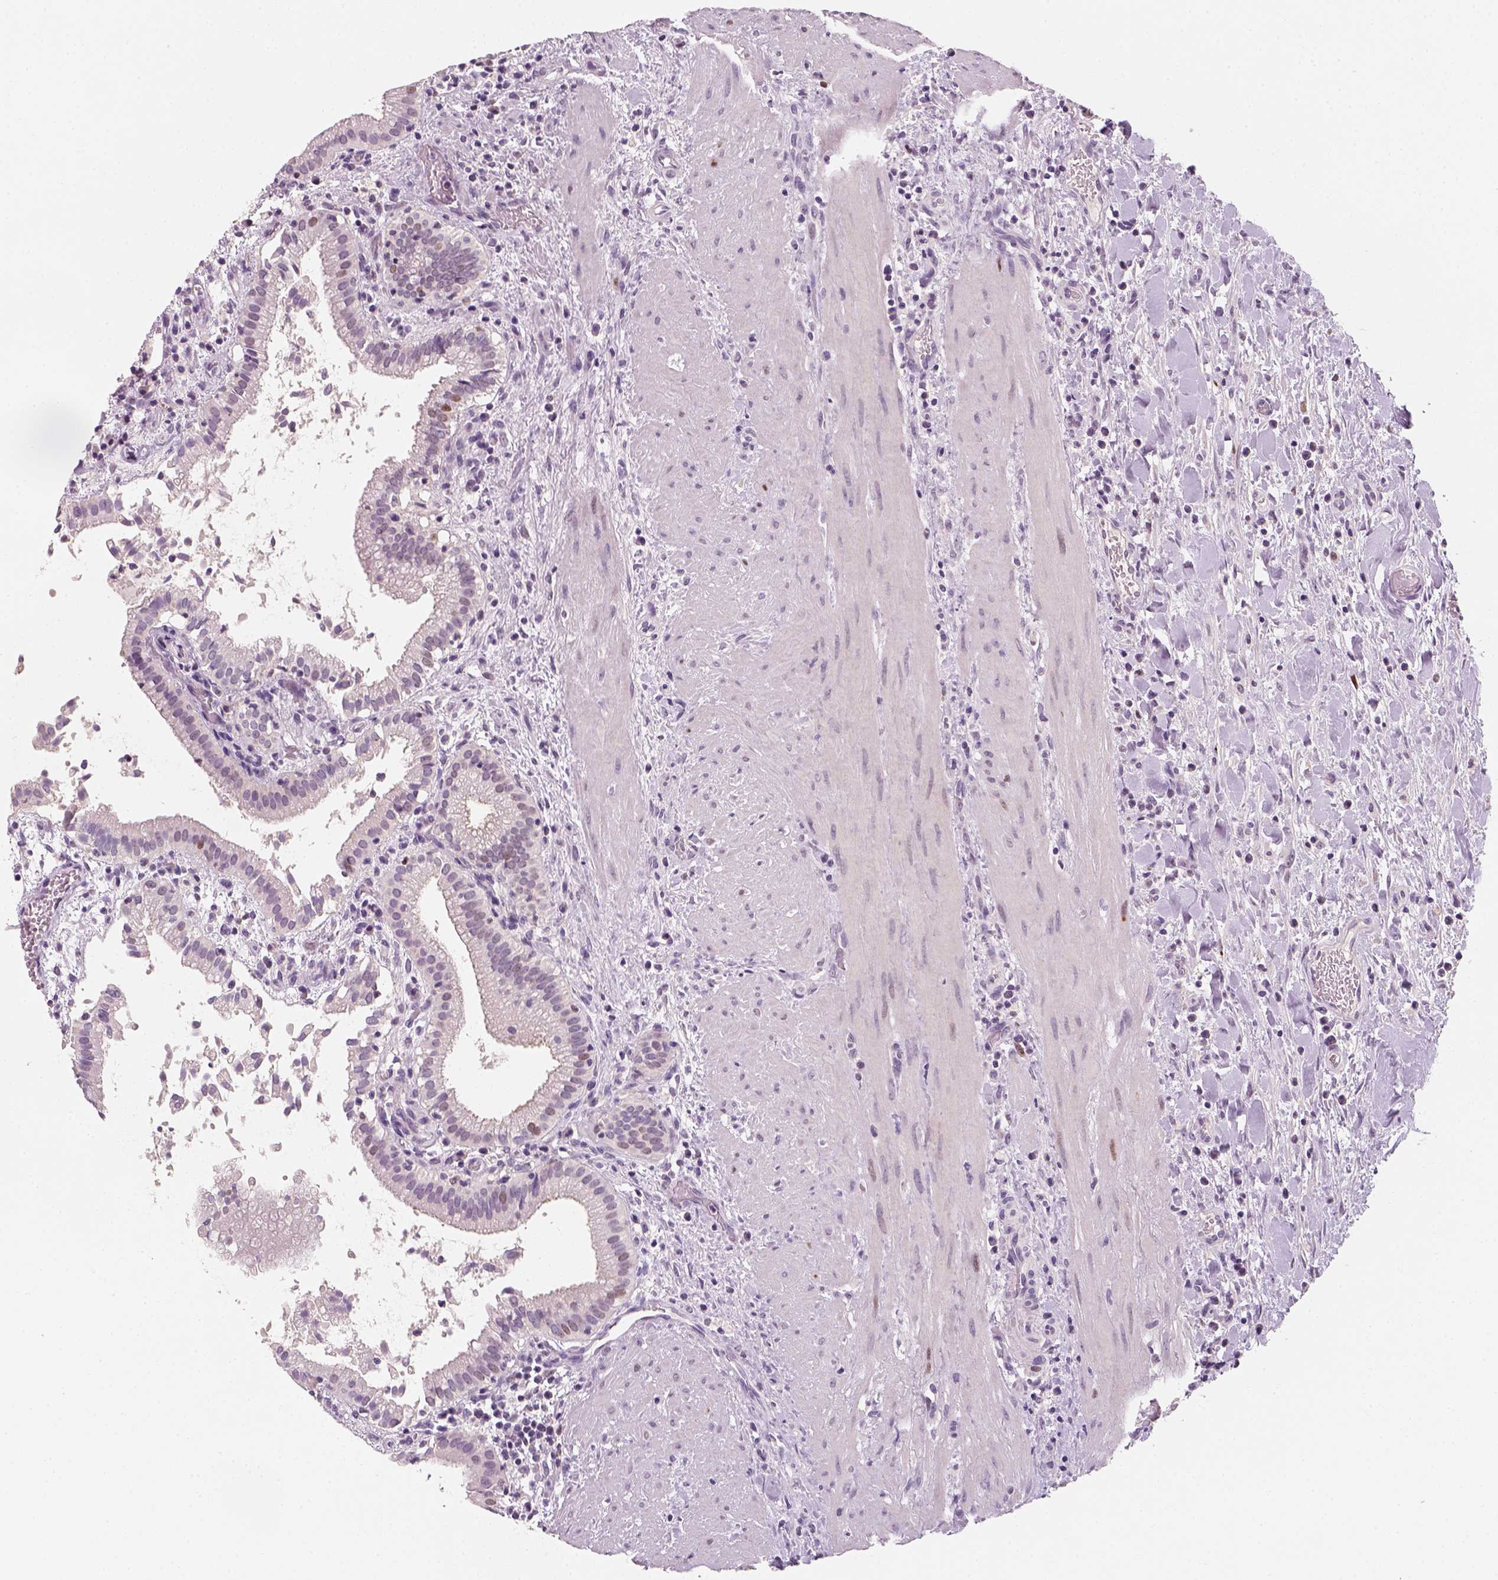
{"staining": {"intensity": "negative", "quantity": "none", "location": "none"}, "tissue": "gallbladder", "cell_type": "Glandular cells", "image_type": "normal", "snomed": [{"axis": "morphology", "description": "Normal tissue, NOS"}, {"axis": "topography", "description": "Gallbladder"}], "caption": "Immunohistochemistry photomicrograph of unremarkable gallbladder stained for a protein (brown), which exhibits no staining in glandular cells.", "gene": "TP53", "patient": {"sex": "male", "age": 42}}